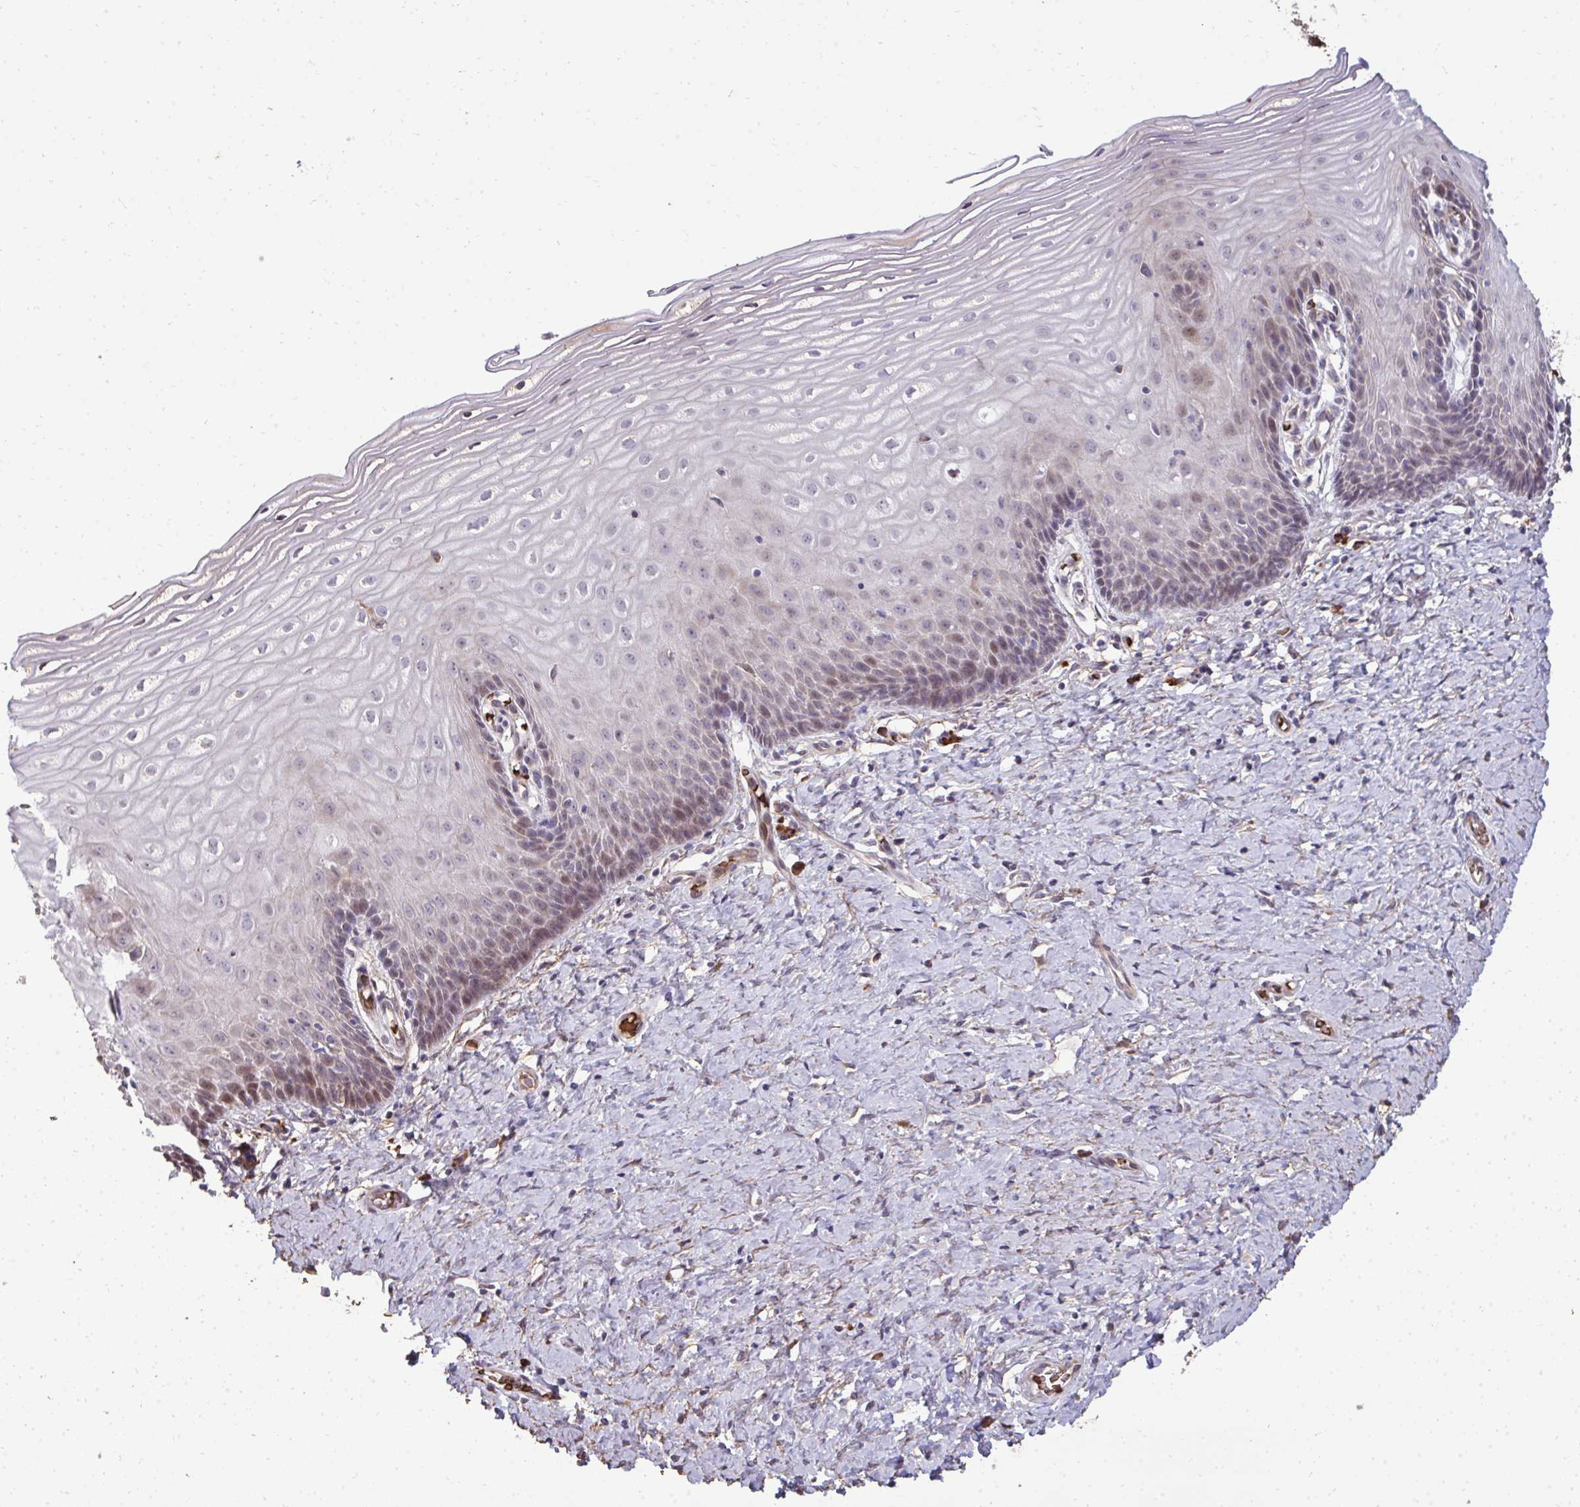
{"staining": {"intensity": "weak", "quantity": "<25%", "location": "cytoplasmic/membranous,nuclear"}, "tissue": "cervix", "cell_type": "Squamous epithelial cells", "image_type": "normal", "snomed": [{"axis": "morphology", "description": "Normal tissue, NOS"}, {"axis": "topography", "description": "Cervix"}], "caption": "Micrograph shows no significant protein staining in squamous epithelial cells of benign cervix.", "gene": "FIBCD1", "patient": {"sex": "female", "age": 37}}